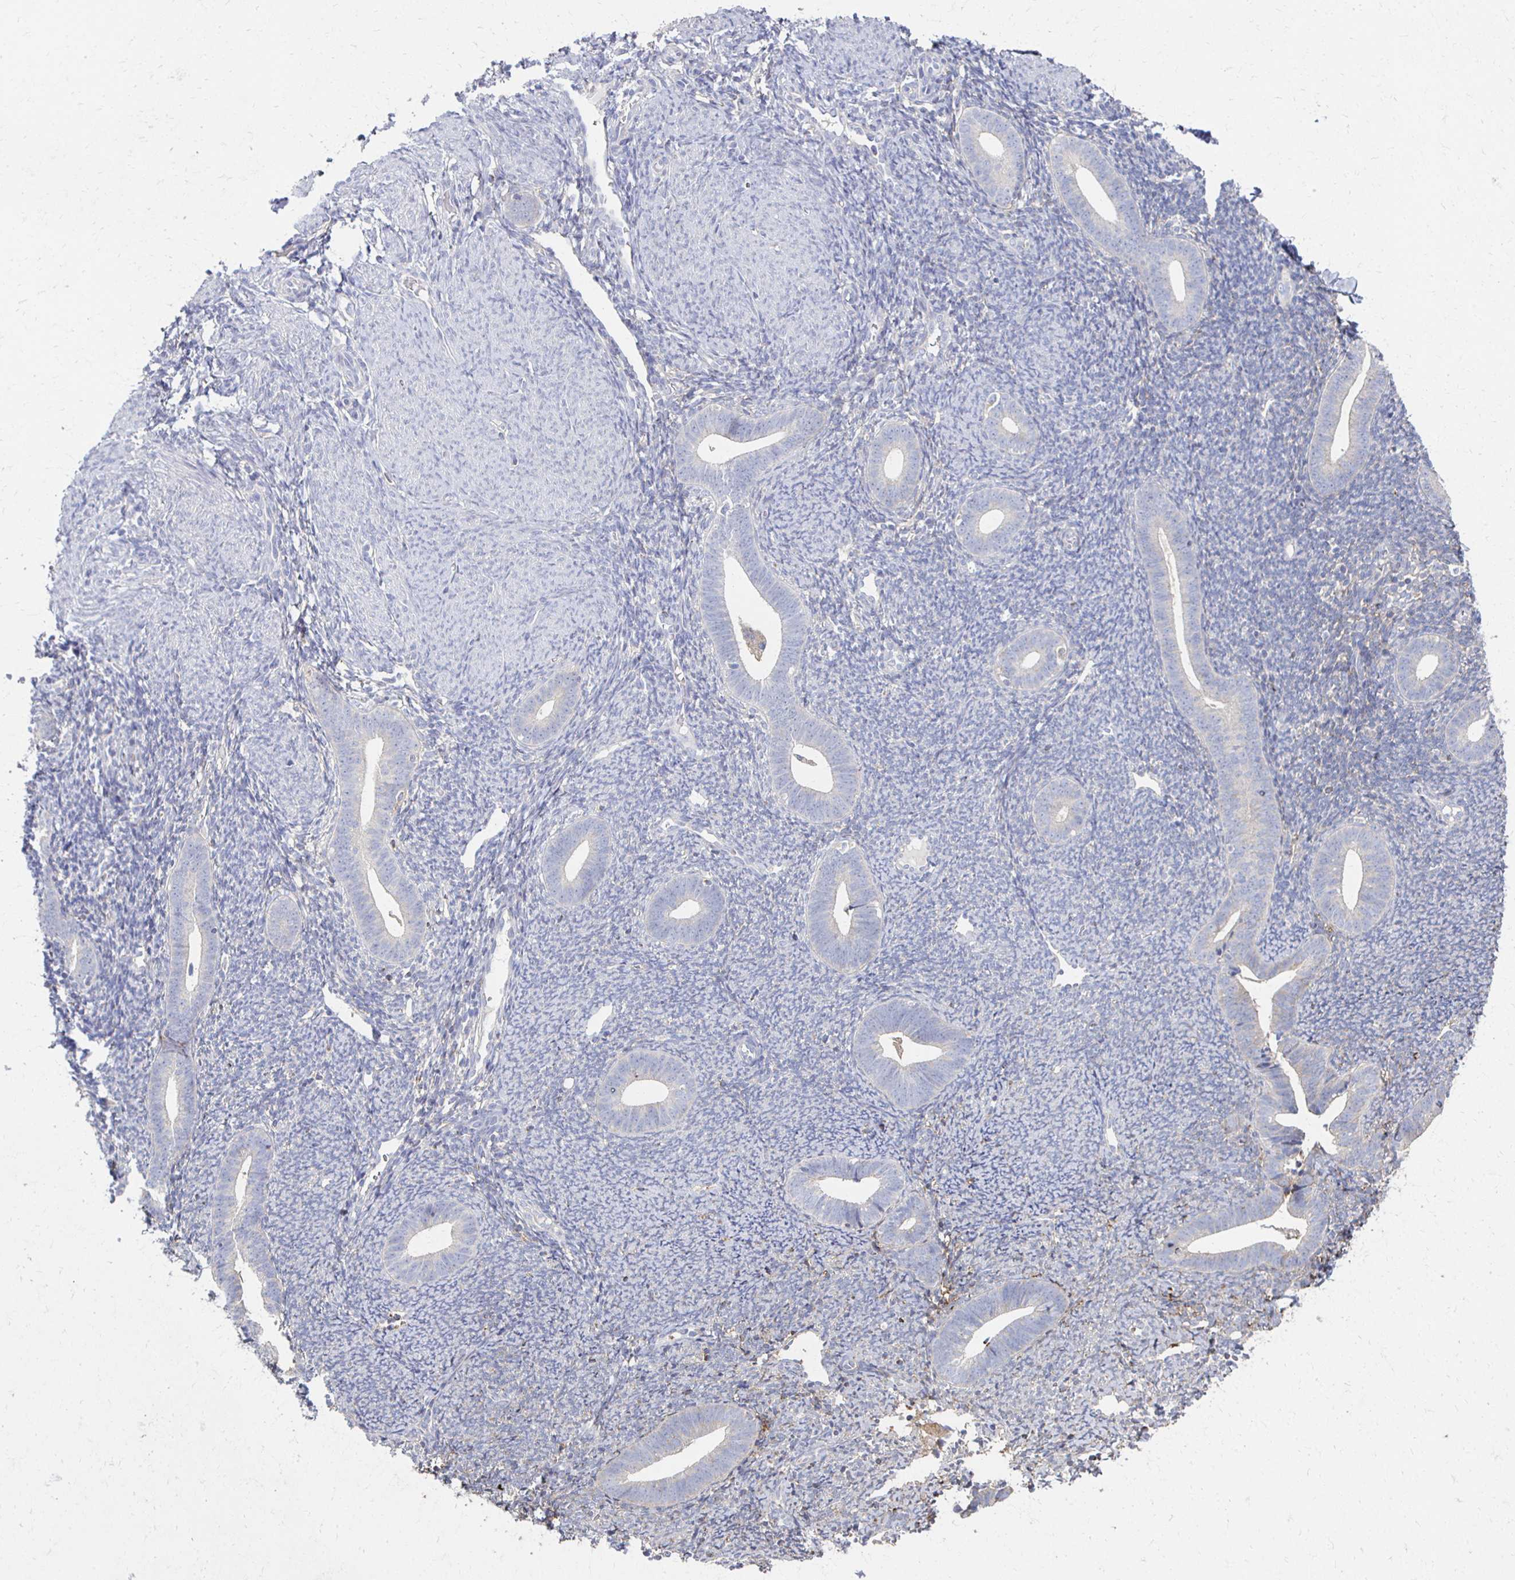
{"staining": {"intensity": "negative", "quantity": "none", "location": "none"}, "tissue": "endometrium", "cell_type": "Cells in endometrial stroma", "image_type": "normal", "snomed": [{"axis": "morphology", "description": "Normal tissue, NOS"}, {"axis": "topography", "description": "Endometrium"}], "caption": "The histopathology image reveals no staining of cells in endometrial stroma in unremarkable endometrium. The staining is performed using DAB brown chromogen with nuclei counter-stained in using hematoxylin.", "gene": "CX3CR1", "patient": {"sex": "female", "age": 39}}